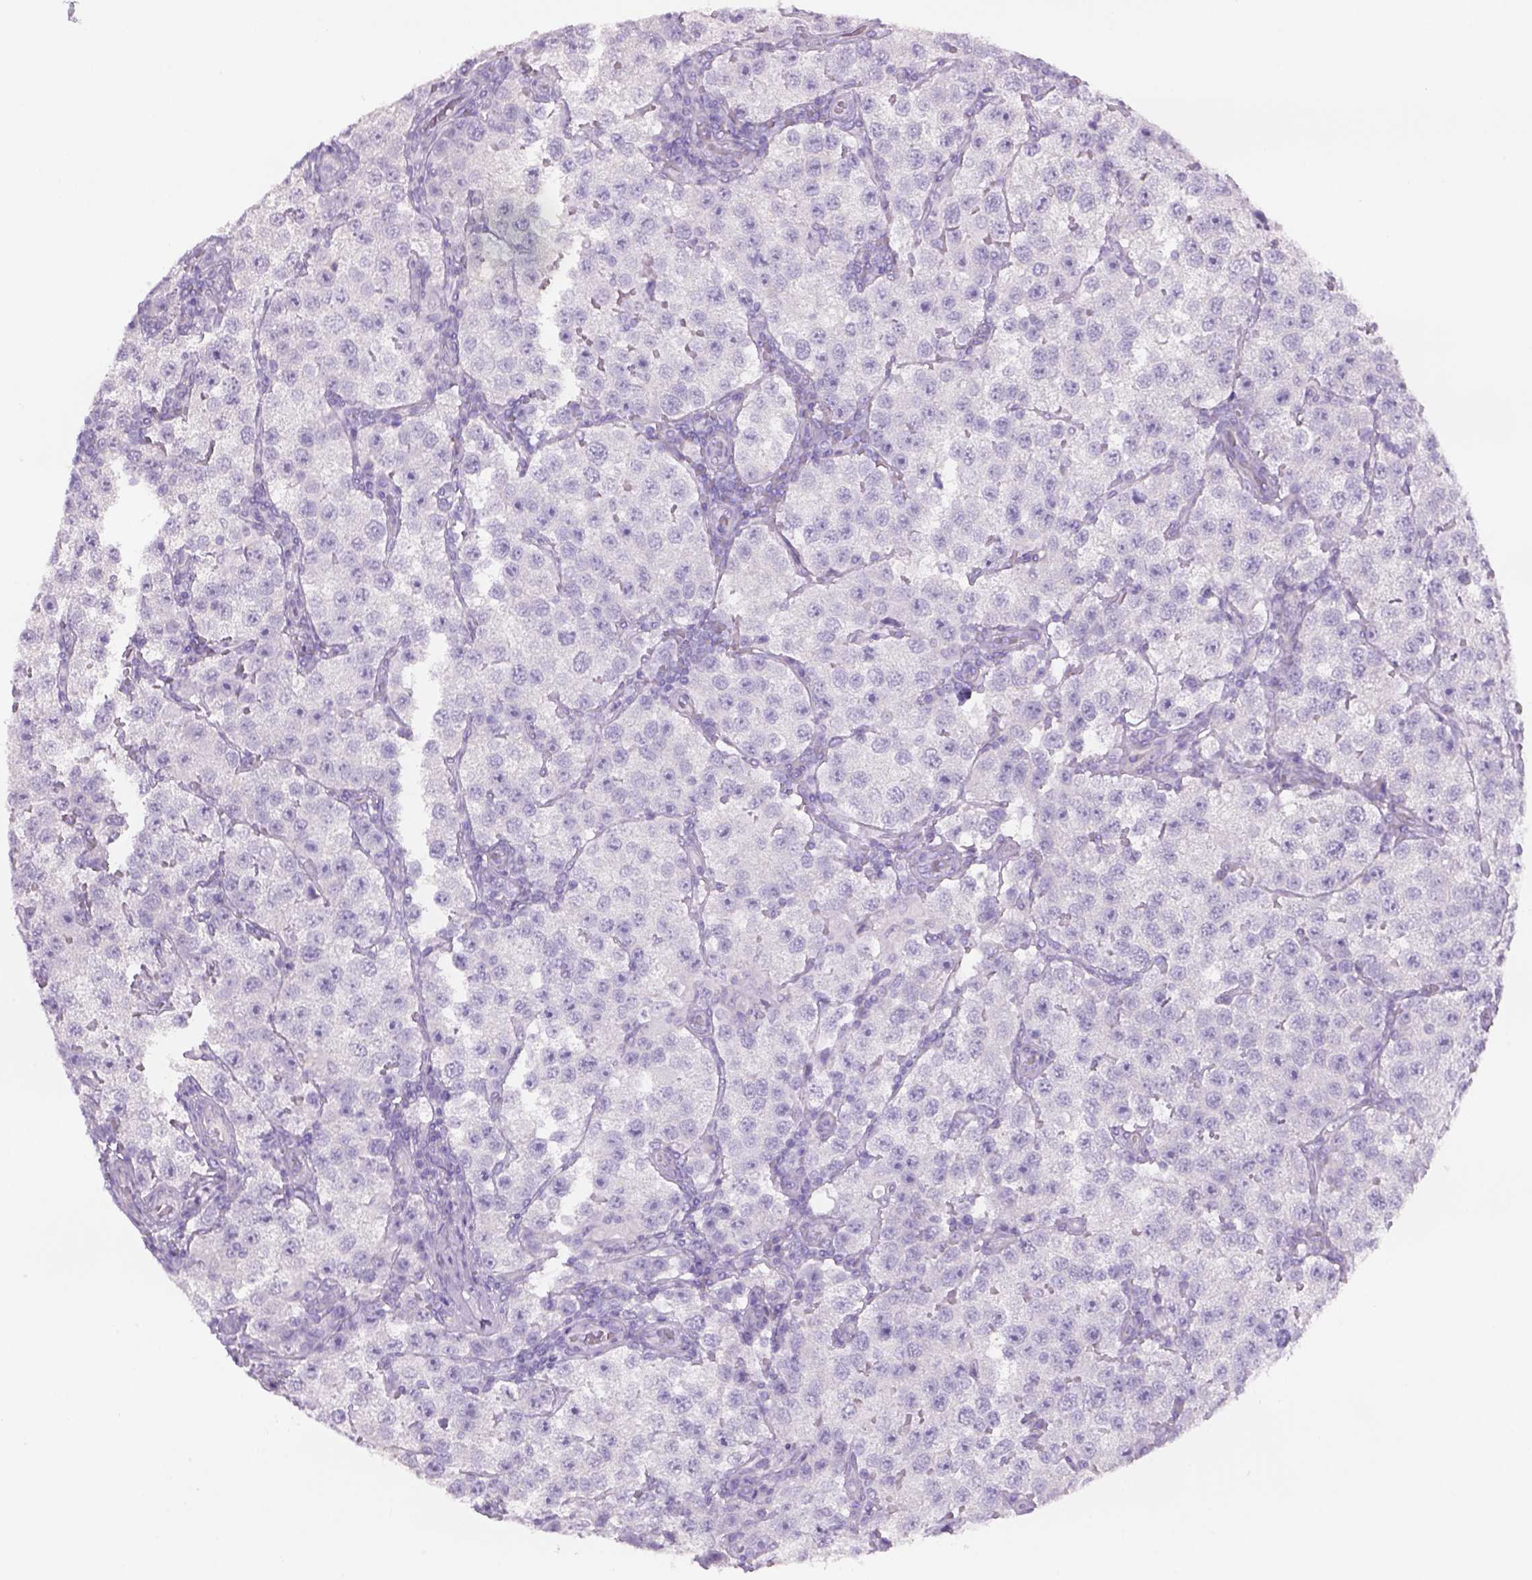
{"staining": {"intensity": "negative", "quantity": "none", "location": "none"}, "tissue": "testis cancer", "cell_type": "Tumor cells", "image_type": "cancer", "snomed": [{"axis": "morphology", "description": "Seminoma, NOS"}, {"axis": "topography", "description": "Testis"}], "caption": "IHC of testis cancer displays no staining in tumor cells. The staining is performed using DAB (3,3'-diaminobenzidine) brown chromogen with nuclei counter-stained in using hematoxylin.", "gene": "TENM4", "patient": {"sex": "male", "age": 37}}